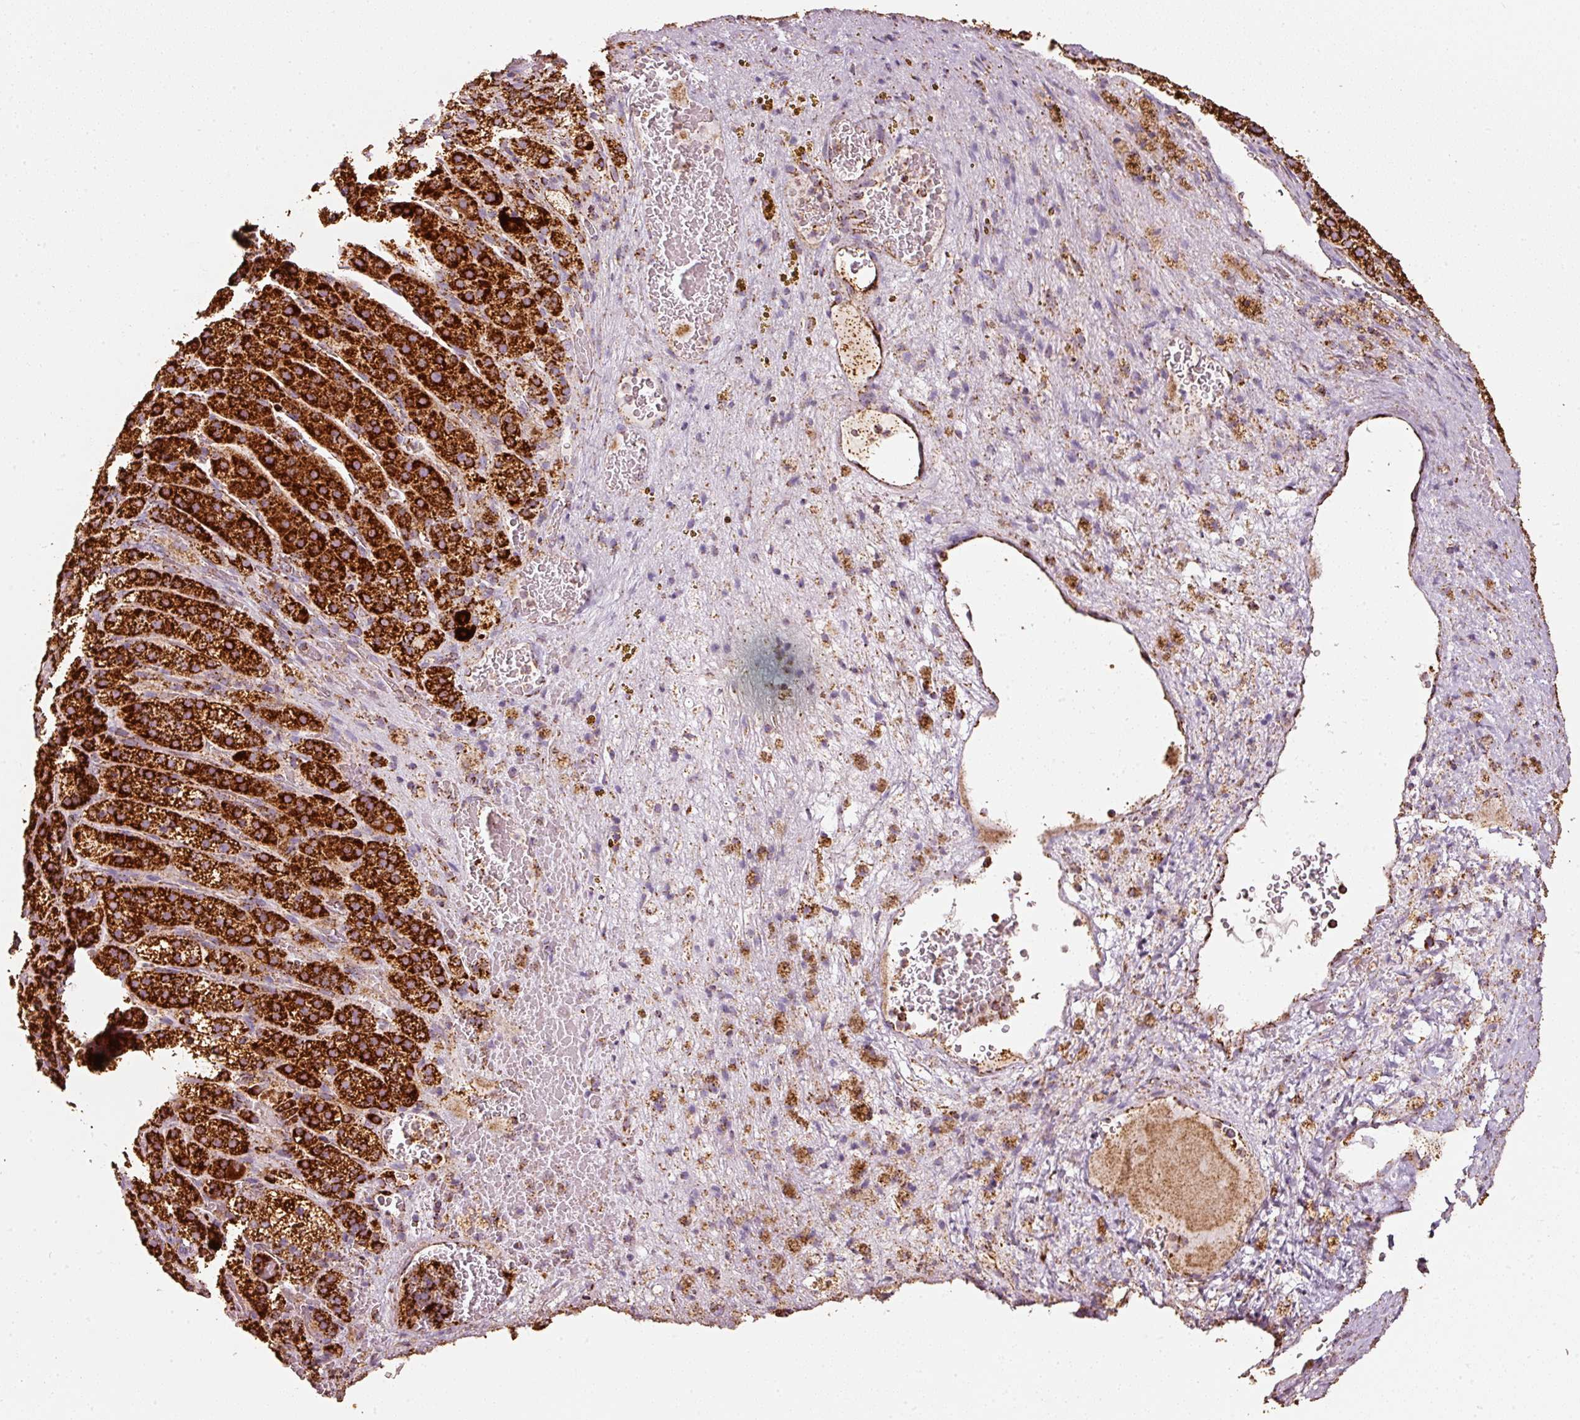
{"staining": {"intensity": "strong", "quantity": ">75%", "location": "cytoplasmic/membranous"}, "tissue": "adrenal gland", "cell_type": "Glandular cells", "image_type": "normal", "snomed": [{"axis": "morphology", "description": "Normal tissue, NOS"}, {"axis": "topography", "description": "Adrenal gland"}], "caption": "Immunohistochemical staining of normal human adrenal gland exhibits strong cytoplasmic/membranous protein expression in about >75% of glandular cells.", "gene": "UQCRC1", "patient": {"sex": "female", "age": 41}}